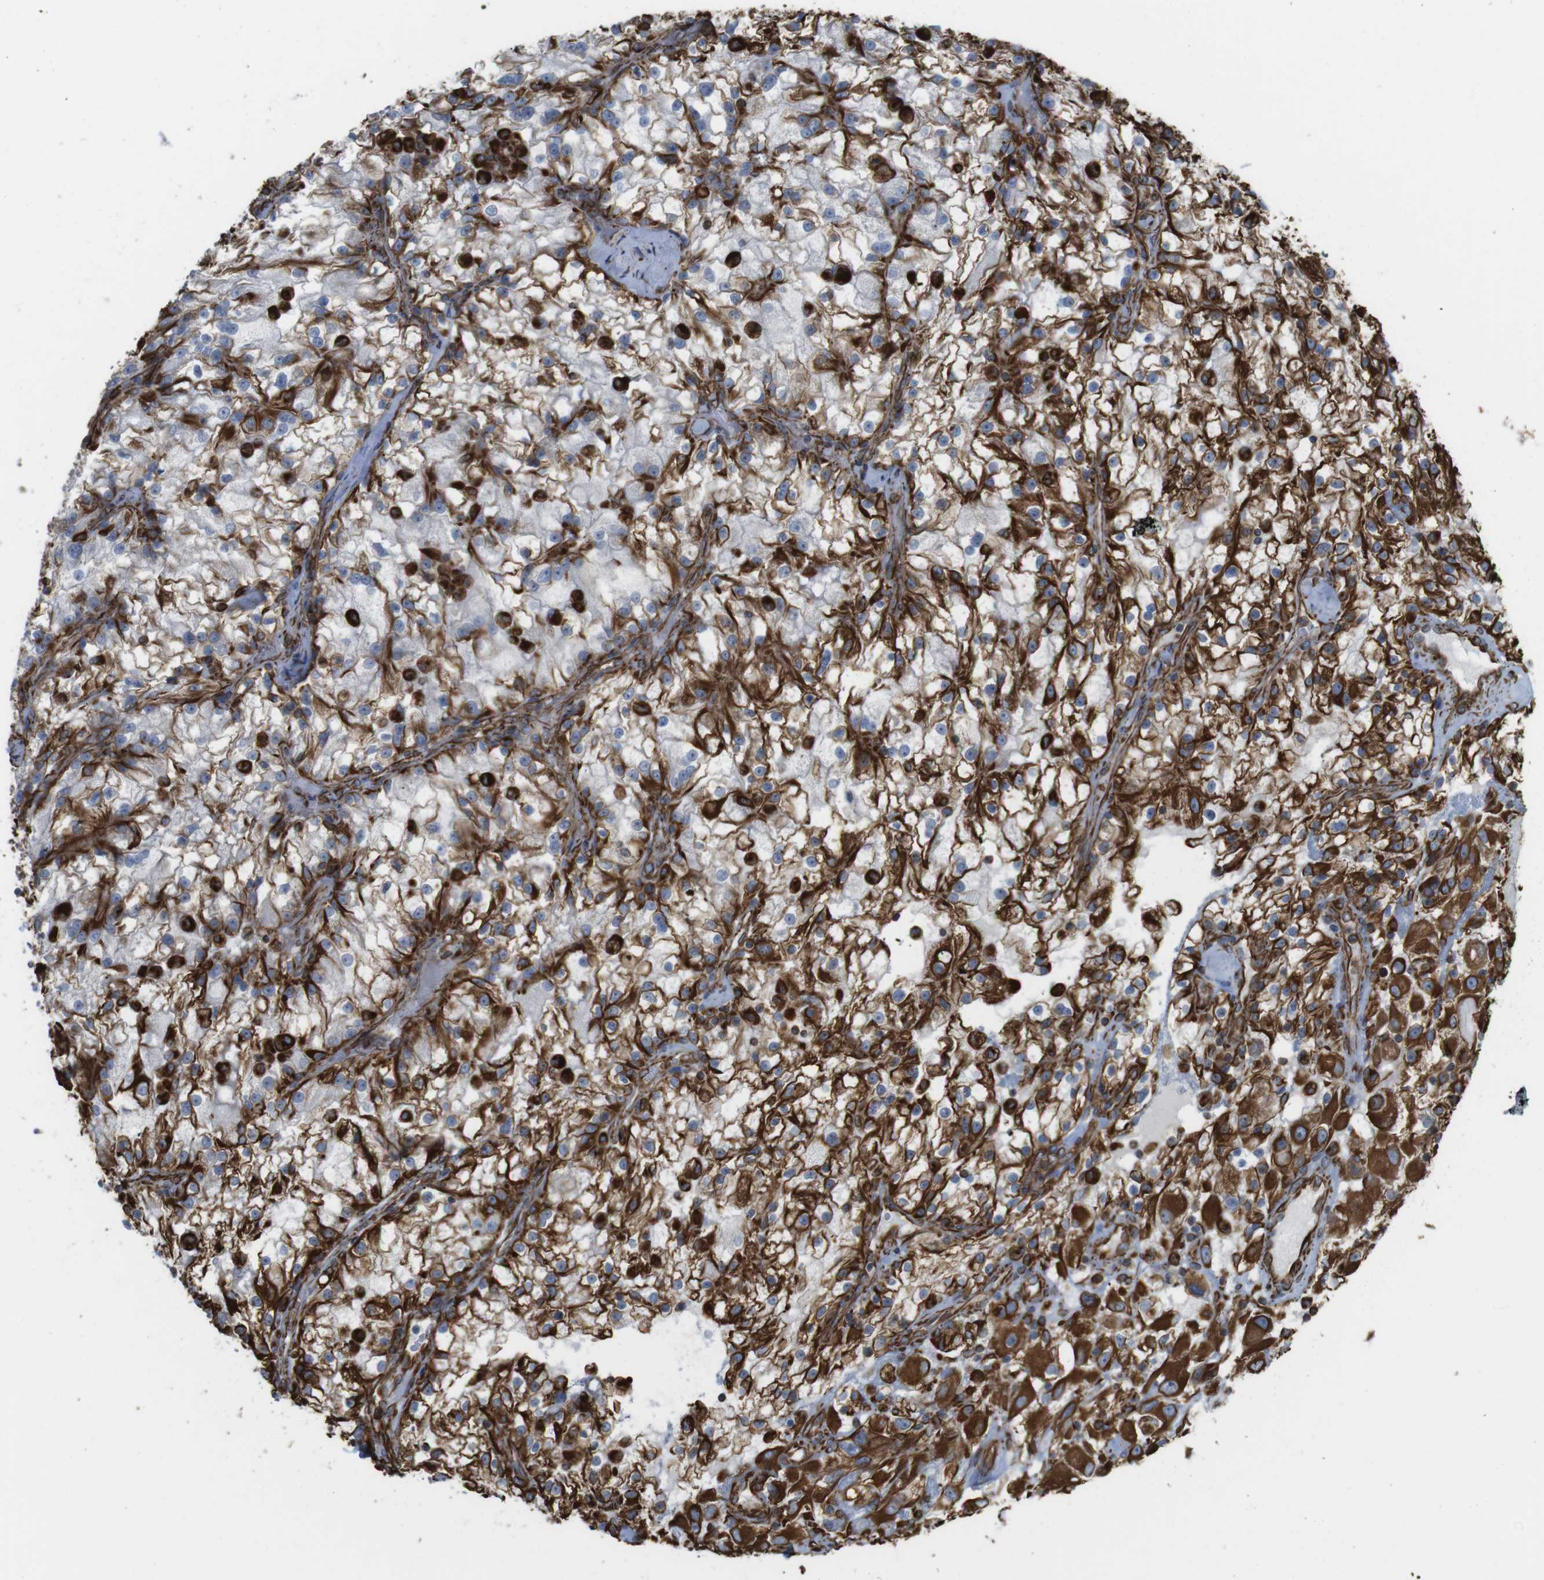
{"staining": {"intensity": "strong", "quantity": "25%-75%", "location": "cytoplasmic/membranous"}, "tissue": "renal cancer", "cell_type": "Tumor cells", "image_type": "cancer", "snomed": [{"axis": "morphology", "description": "Adenocarcinoma, NOS"}, {"axis": "topography", "description": "Kidney"}], "caption": "Protein staining shows strong cytoplasmic/membranous positivity in about 25%-75% of tumor cells in renal adenocarcinoma.", "gene": "RALGPS1", "patient": {"sex": "female", "age": 52}}